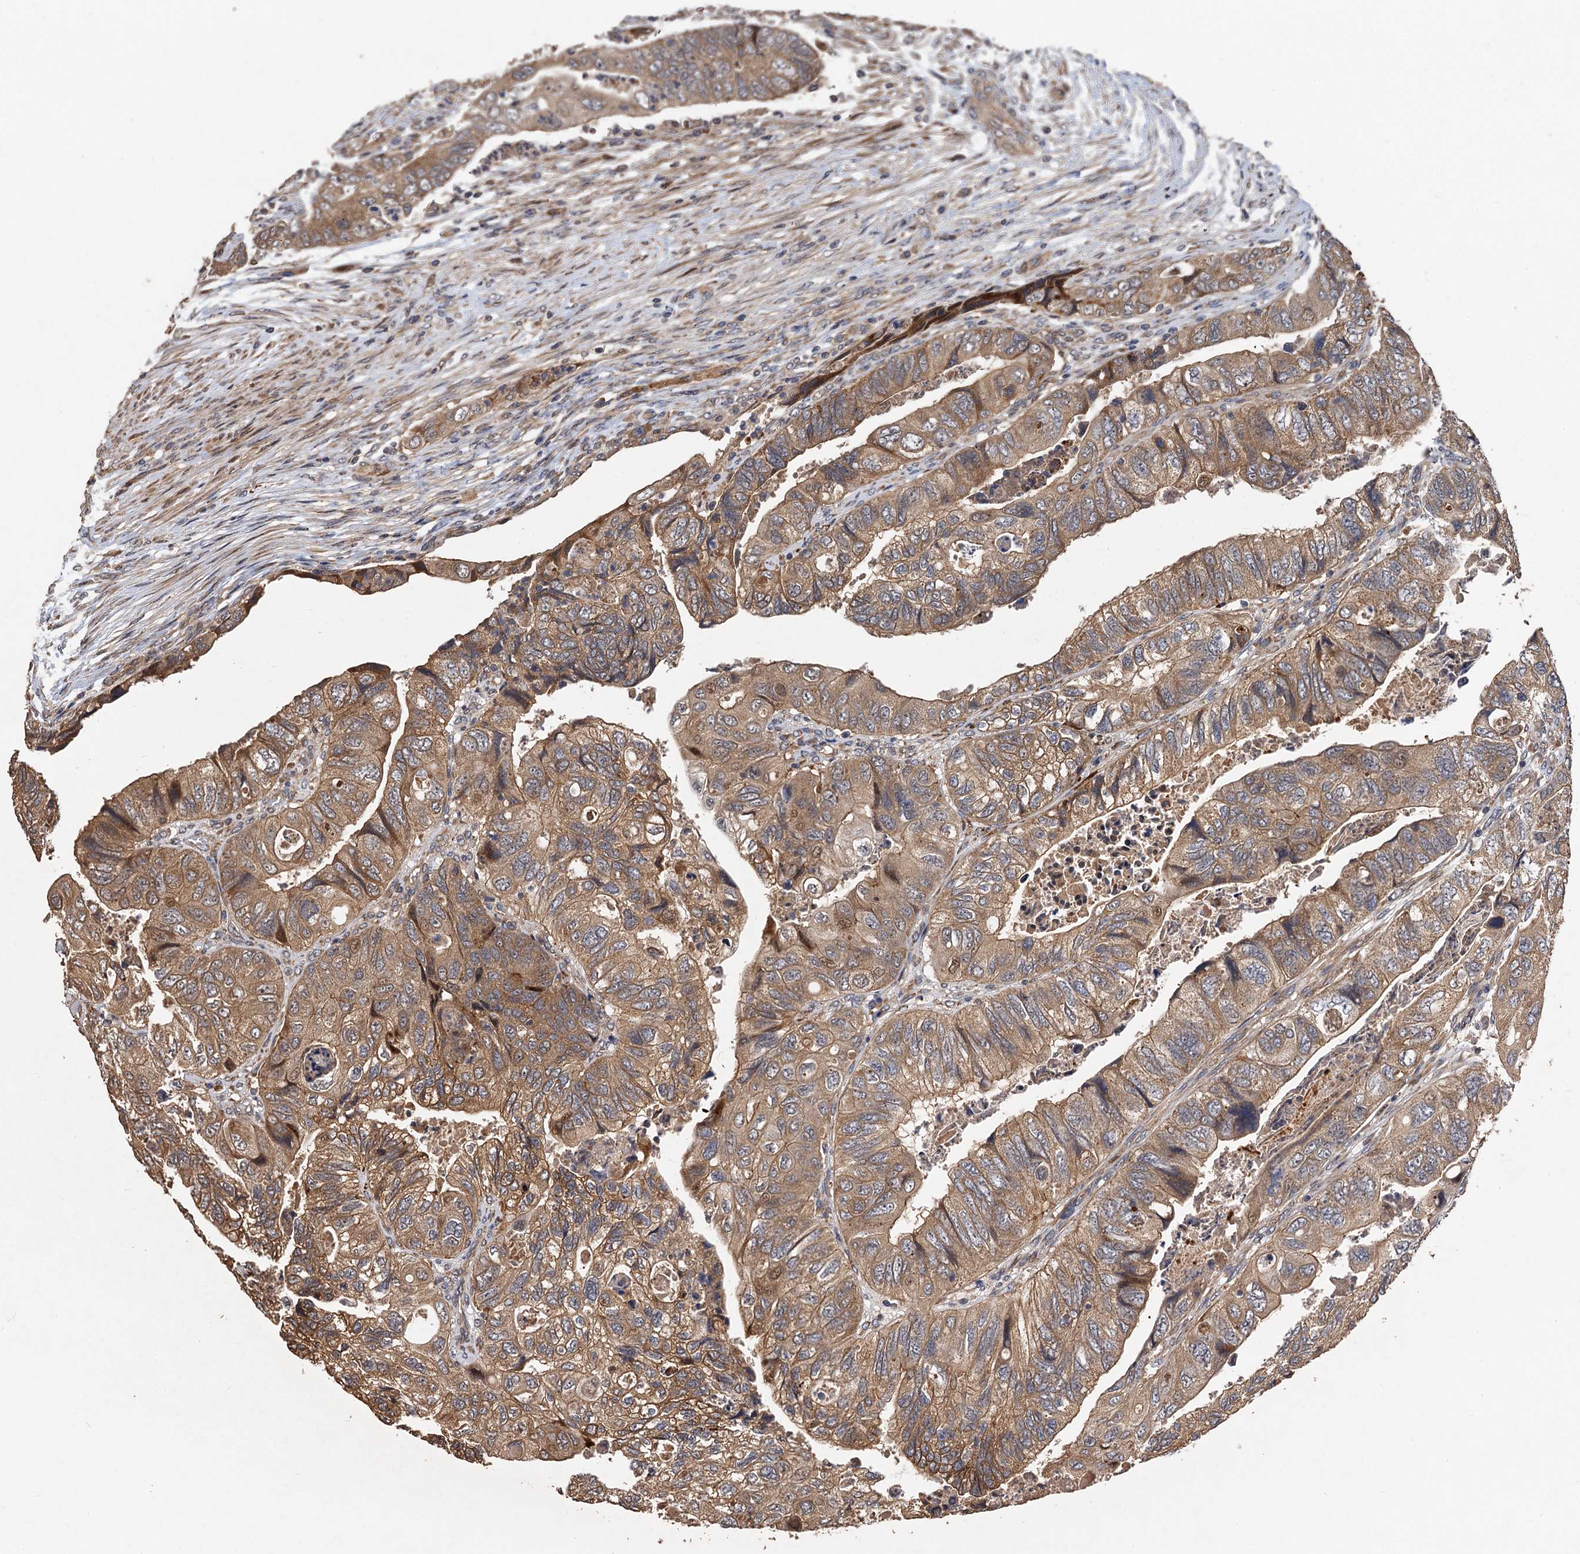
{"staining": {"intensity": "moderate", "quantity": ">75%", "location": "cytoplasmic/membranous"}, "tissue": "colorectal cancer", "cell_type": "Tumor cells", "image_type": "cancer", "snomed": [{"axis": "morphology", "description": "Adenocarcinoma, NOS"}, {"axis": "topography", "description": "Rectum"}], "caption": "Human colorectal adenocarcinoma stained for a protein (brown) exhibits moderate cytoplasmic/membranous positive expression in approximately >75% of tumor cells.", "gene": "TMEM39B", "patient": {"sex": "male", "age": 63}}